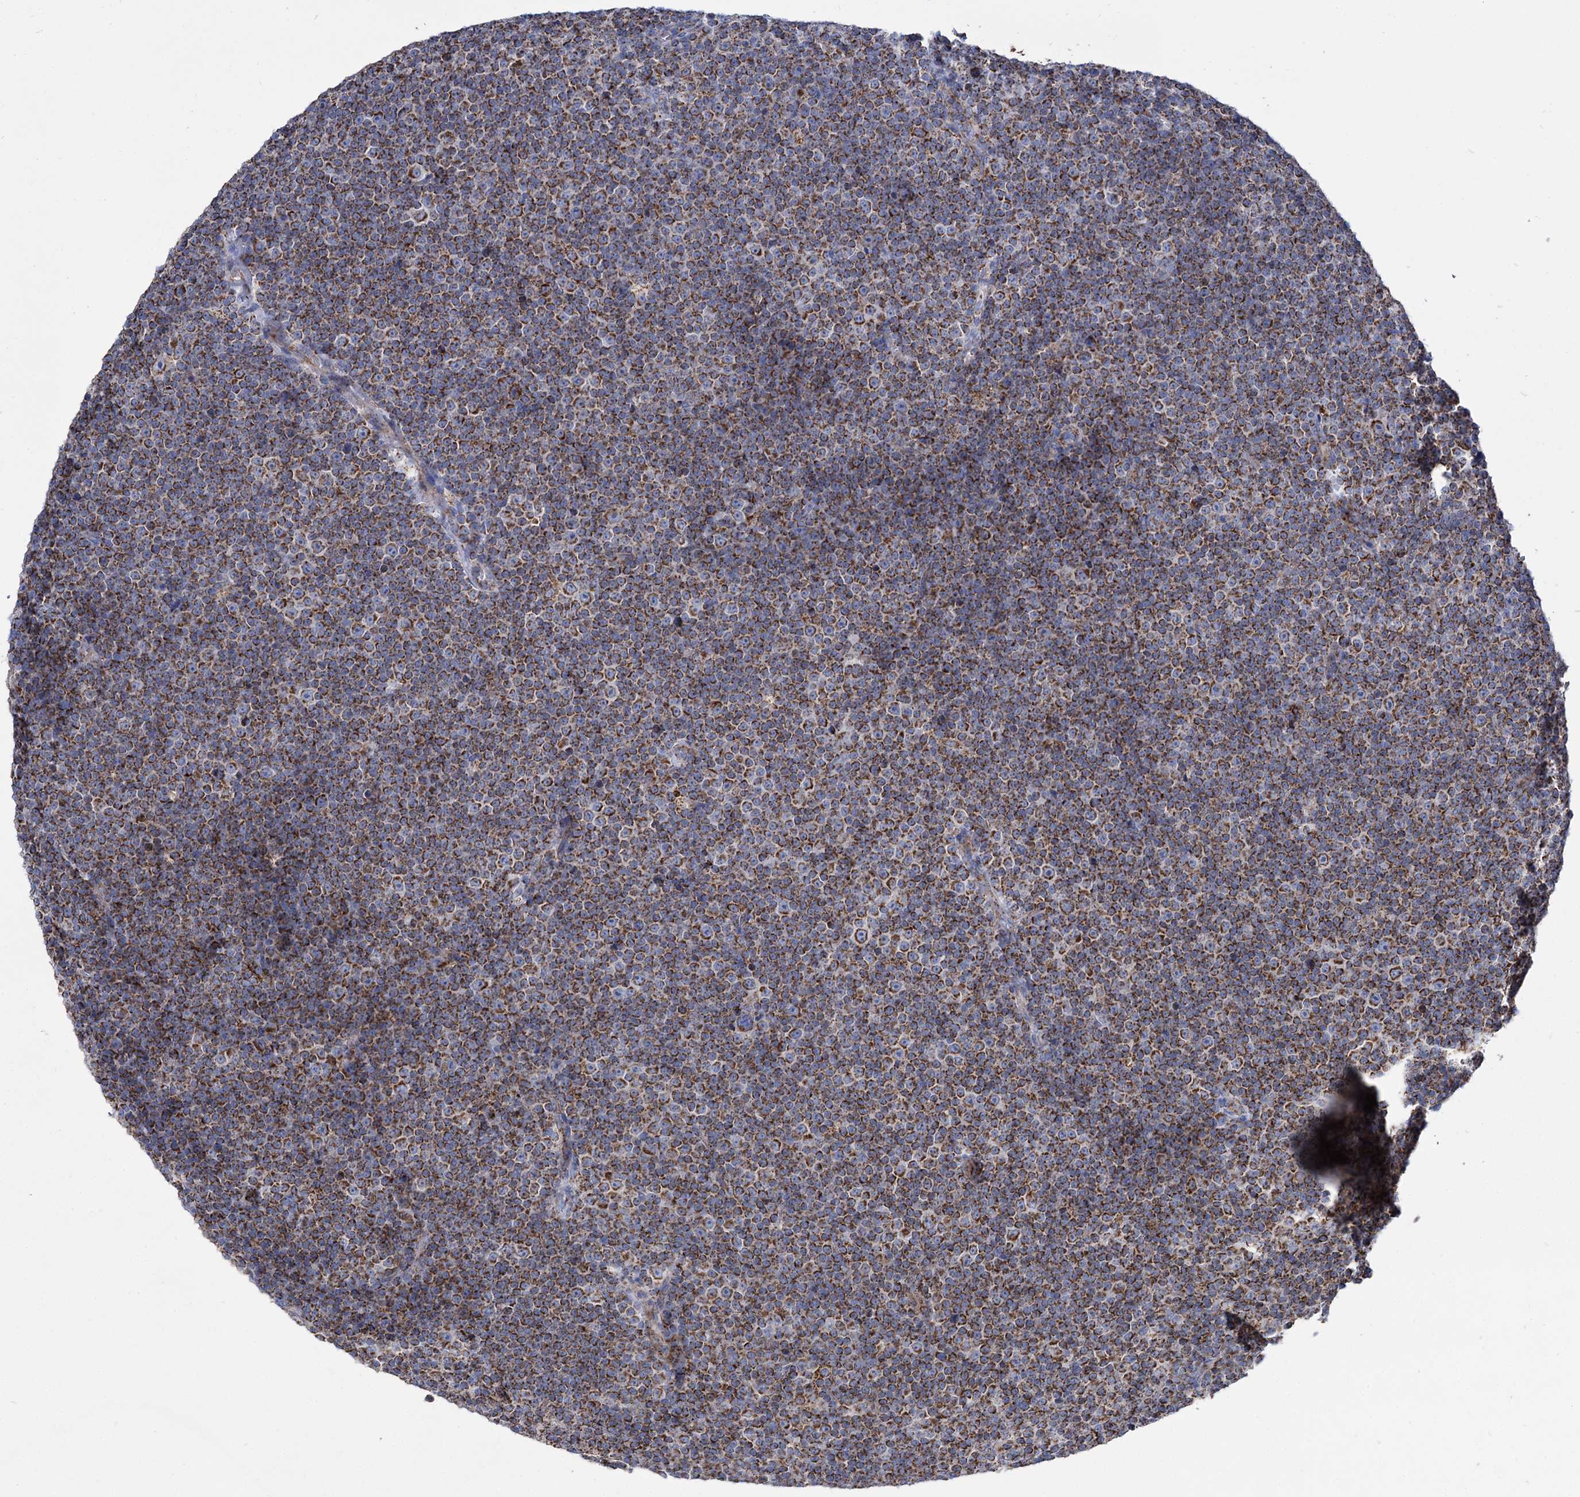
{"staining": {"intensity": "strong", "quantity": ">75%", "location": "cytoplasmic/membranous"}, "tissue": "lymphoma", "cell_type": "Tumor cells", "image_type": "cancer", "snomed": [{"axis": "morphology", "description": "Malignant lymphoma, non-Hodgkin's type, Low grade"}, {"axis": "topography", "description": "Lymph node"}], "caption": "An immunohistochemistry (IHC) micrograph of neoplastic tissue is shown. Protein staining in brown labels strong cytoplasmic/membranous positivity in lymphoma within tumor cells.", "gene": "ABHD10", "patient": {"sex": "female", "age": 67}}